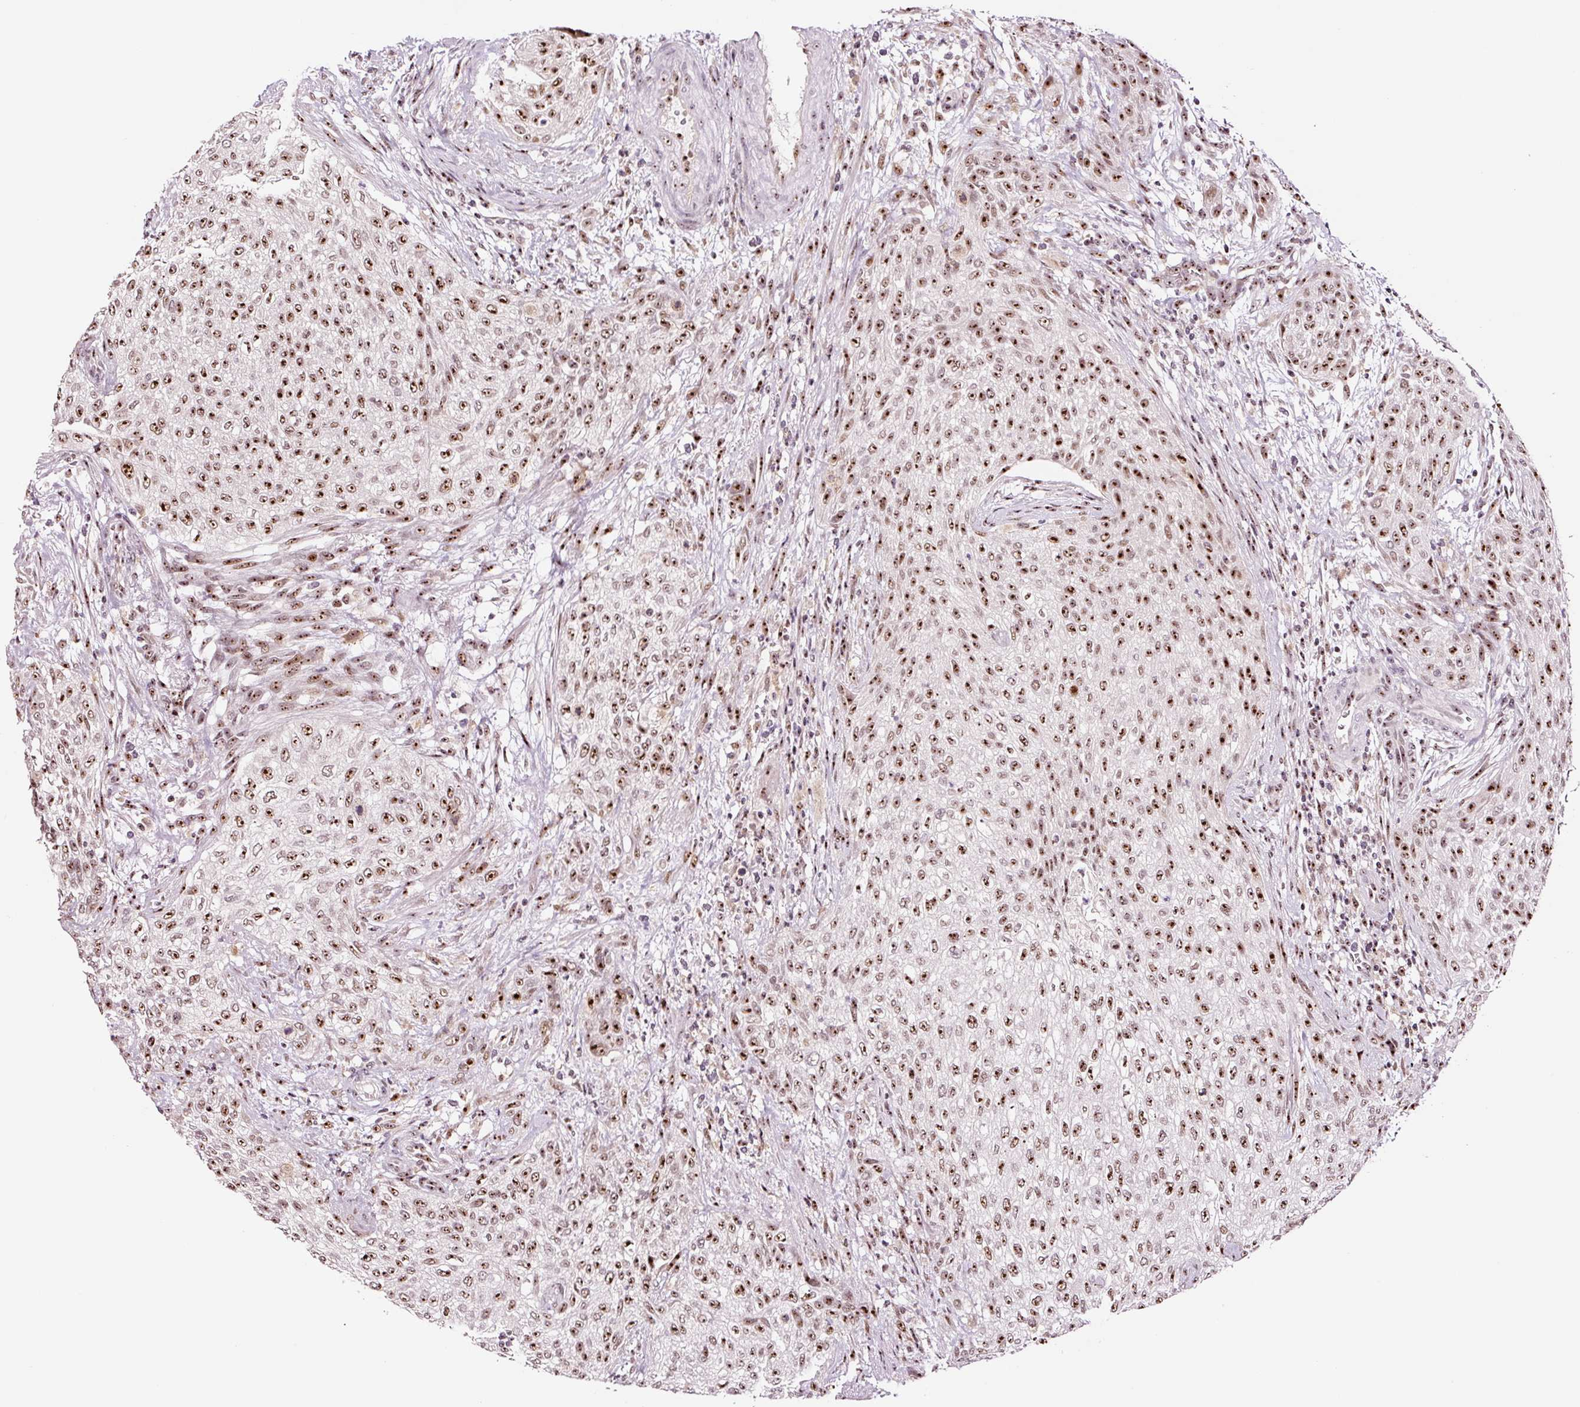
{"staining": {"intensity": "moderate", "quantity": ">75%", "location": "nuclear"}, "tissue": "urothelial cancer", "cell_type": "Tumor cells", "image_type": "cancer", "snomed": [{"axis": "morphology", "description": "Urothelial carcinoma, High grade"}, {"axis": "topography", "description": "Urinary bladder"}], "caption": "Protein staining of urothelial carcinoma (high-grade) tissue reveals moderate nuclear positivity in approximately >75% of tumor cells.", "gene": "GNL3", "patient": {"sex": "male", "age": 35}}